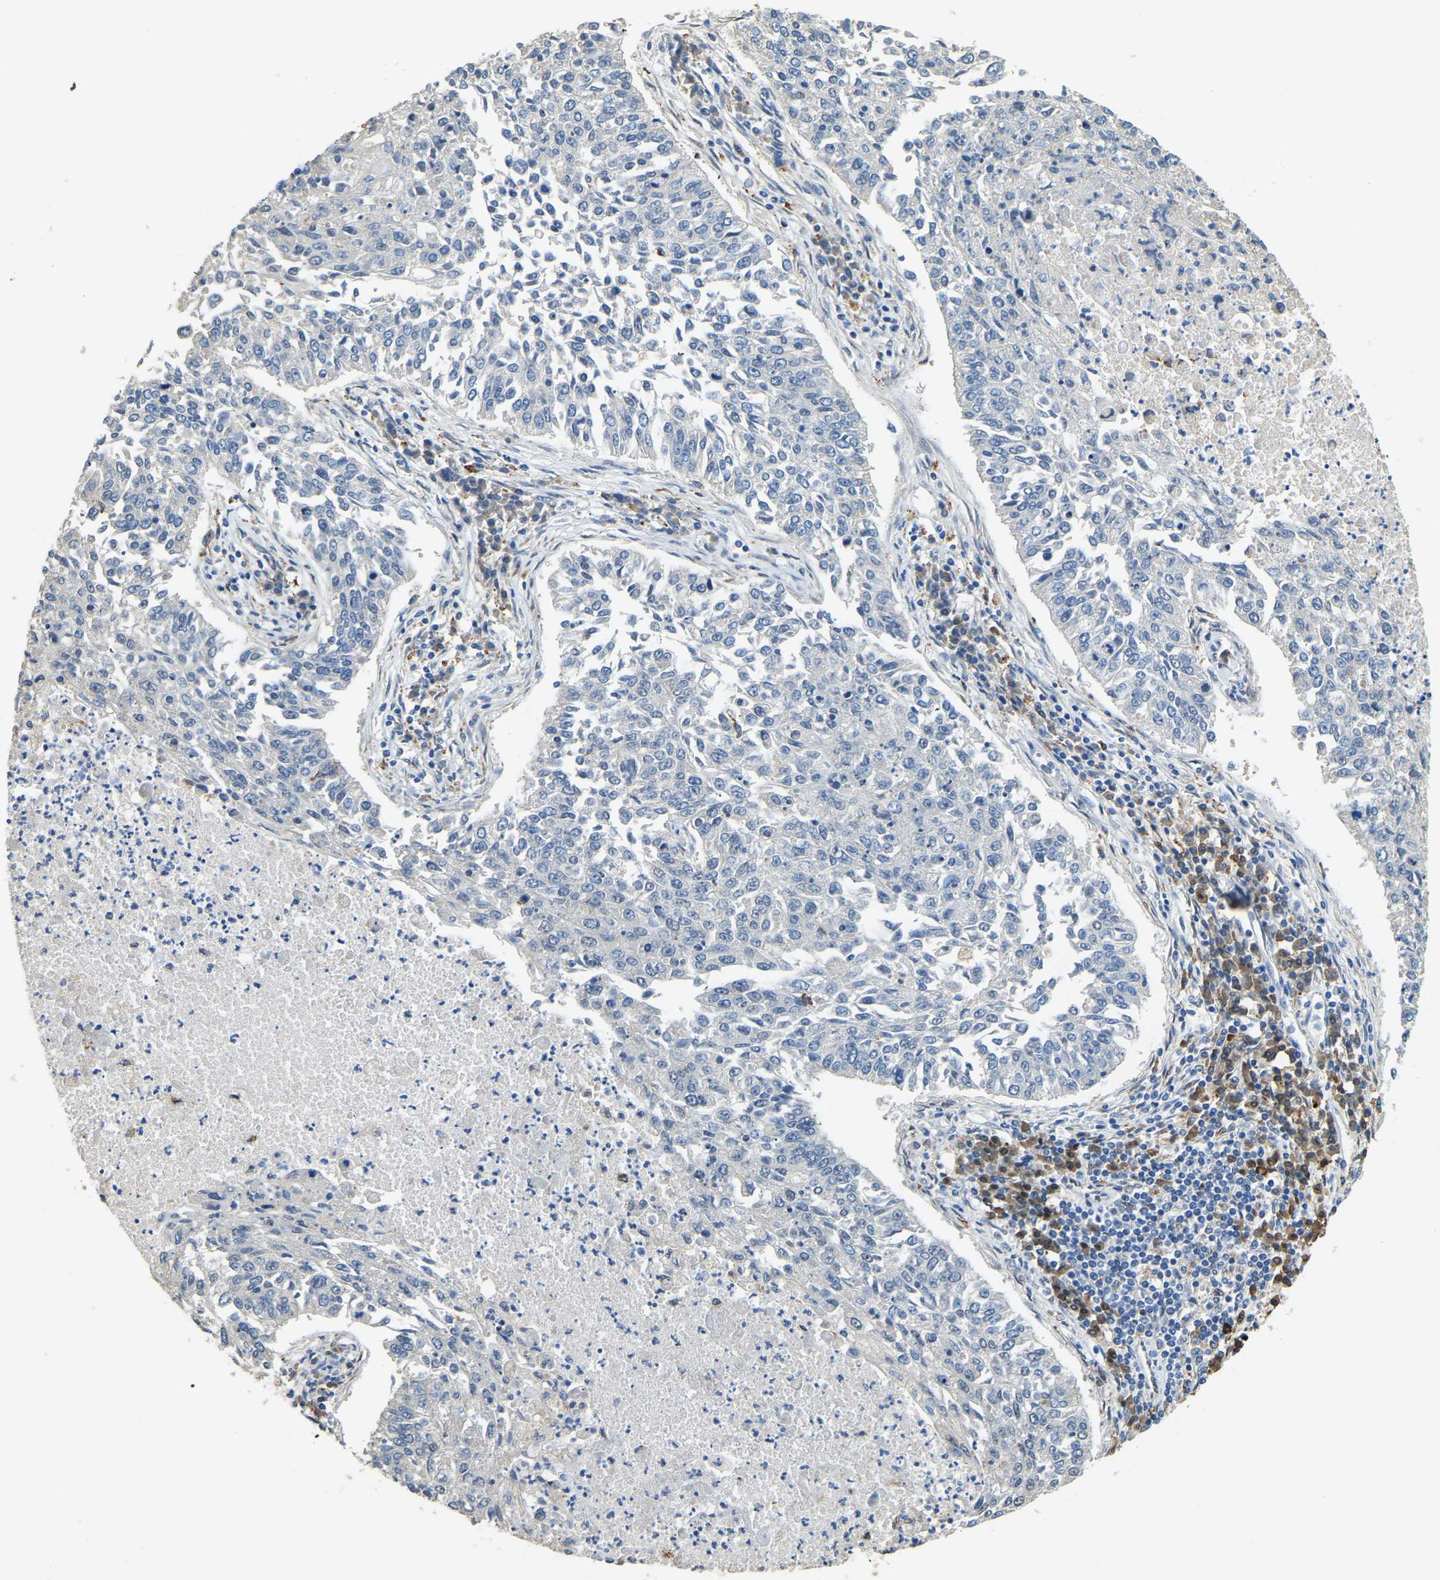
{"staining": {"intensity": "negative", "quantity": "none", "location": "none"}, "tissue": "lung cancer", "cell_type": "Tumor cells", "image_type": "cancer", "snomed": [{"axis": "morphology", "description": "Normal tissue, NOS"}, {"axis": "morphology", "description": "Squamous cell carcinoma, NOS"}, {"axis": "topography", "description": "Cartilage tissue"}, {"axis": "topography", "description": "Bronchus"}, {"axis": "topography", "description": "Lung"}], "caption": "A photomicrograph of human lung squamous cell carcinoma is negative for staining in tumor cells.", "gene": "NANS", "patient": {"sex": "female", "age": 49}}